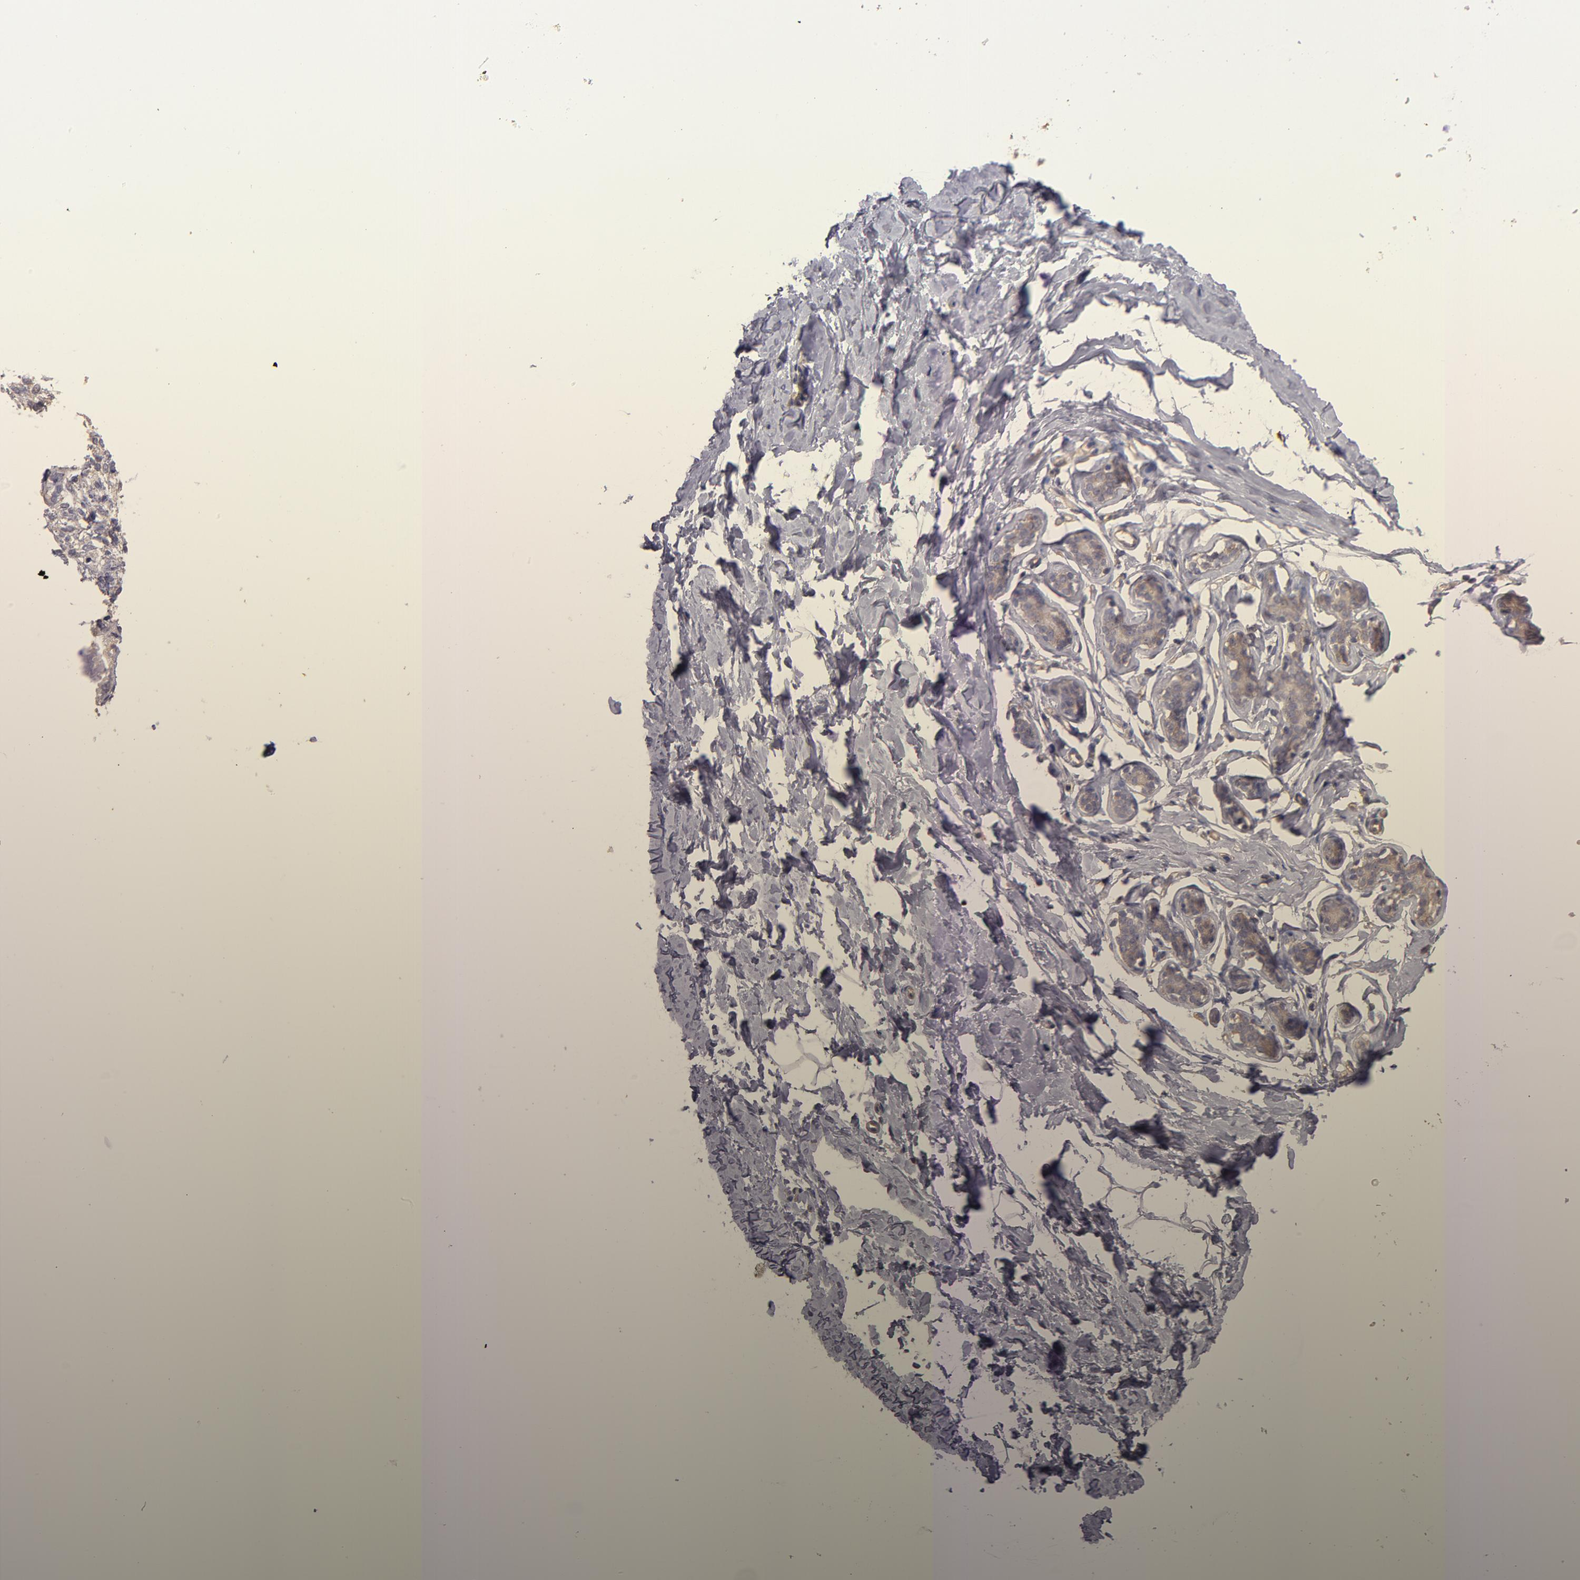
{"staining": {"intensity": "negative", "quantity": "none", "location": "none"}, "tissue": "breast", "cell_type": "Adipocytes", "image_type": "normal", "snomed": [{"axis": "morphology", "description": "Normal tissue, NOS"}, {"axis": "topography", "description": "Breast"}], "caption": "Protein analysis of benign breast displays no significant expression in adipocytes. The staining was performed using DAB to visualize the protein expression in brown, while the nuclei were stained in blue with hematoxylin (Magnification: 20x).", "gene": "GNAZ", "patient": {"sex": "female", "age": 23}}